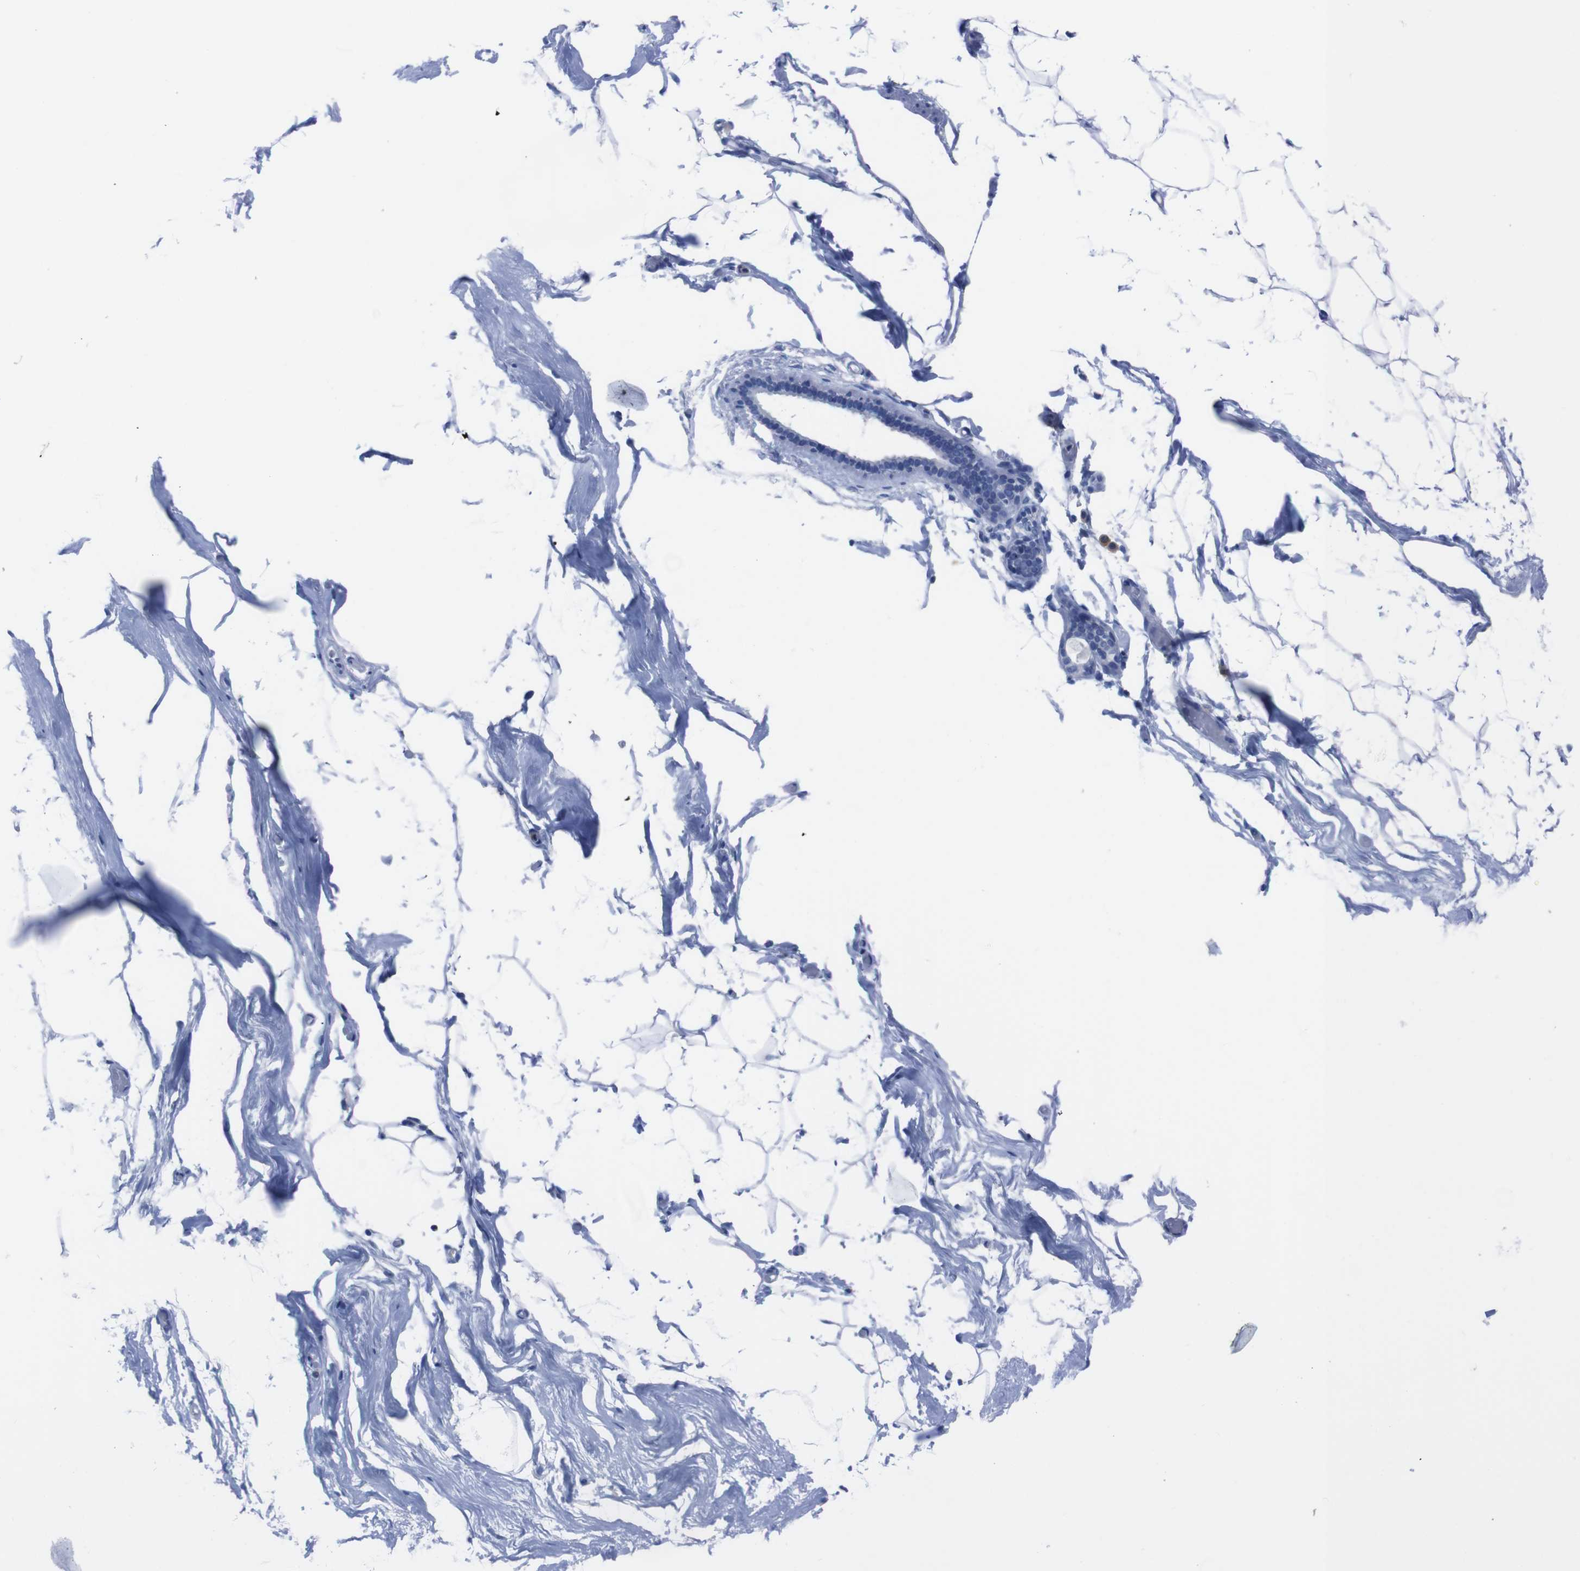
{"staining": {"intensity": "negative", "quantity": "none", "location": "none"}, "tissue": "adipose tissue", "cell_type": "Adipocytes", "image_type": "normal", "snomed": [{"axis": "morphology", "description": "Normal tissue, NOS"}, {"axis": "topography", "description": "Breast"}, {"axis": "topography", "description": "Soft tissue"}], "caption": "Immunohistochemistry (IHC) histopathology image of benign human adipose tissue stained for a protein (brown), which reveals no positivity in adipocytes.", "gene": "TMEM243", "patient": {"sex": "female", "age": 75}}